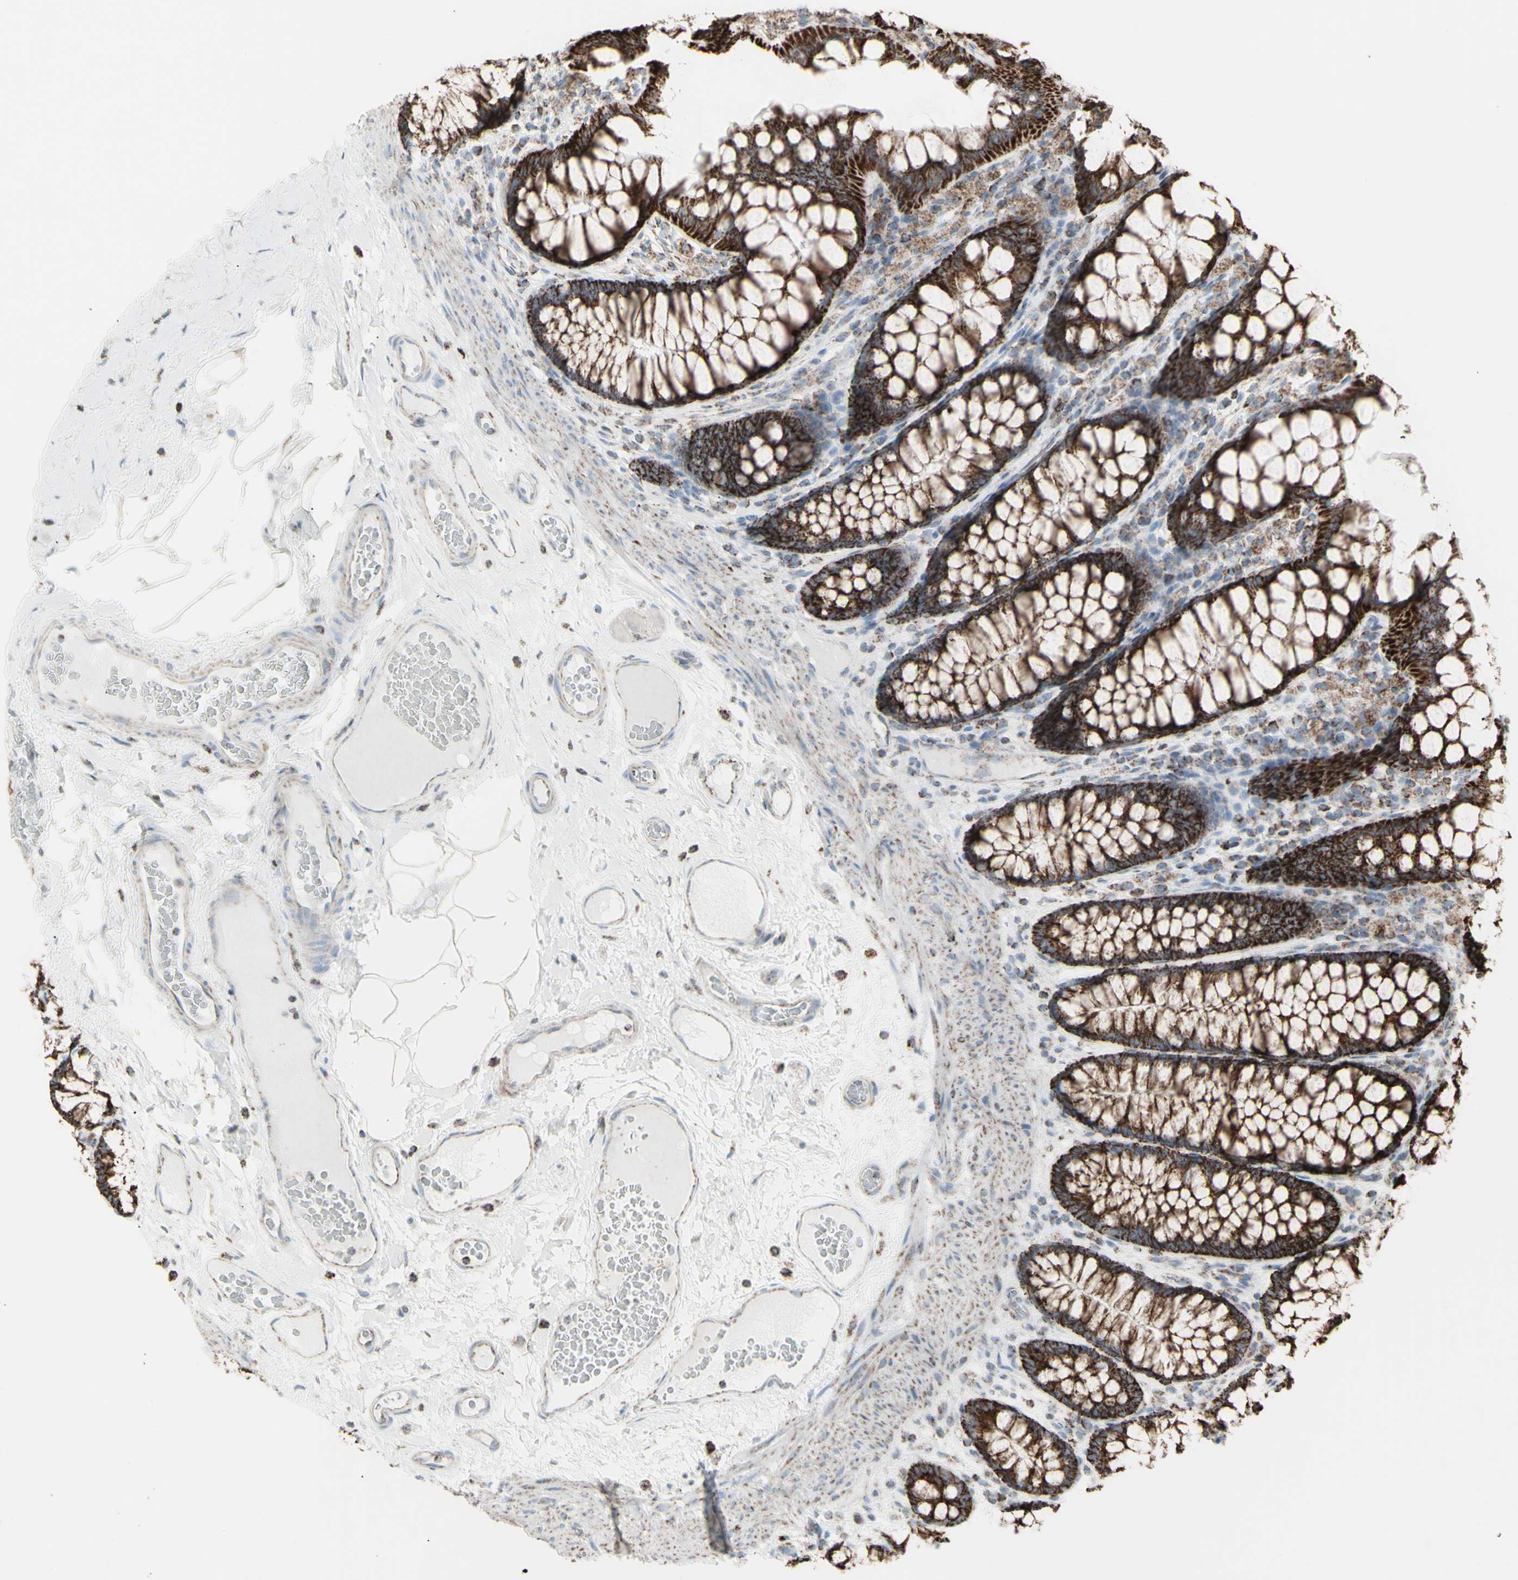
{"staining": {"intensity": "weak", "quantity": "25%-75%", "location": "cytoplasmic/membranous"}, "tissue": "colon", "cell_type": "Endothelial cells", "image_type": "normal", "snomed": [{"axis": "morphology", "description": "Normal tissue, NOS"}, {"axis": "topography", "description": "Colon"}], "caption": "Immunohistochemistry (IHC) of normal human colon reveals low levels of weak cytoplasmic/membranous expression in approximately 25%-75% of endothelial cells.", "gene": "PLGRKT", "patient": {"sex": "female", "age": 55}}